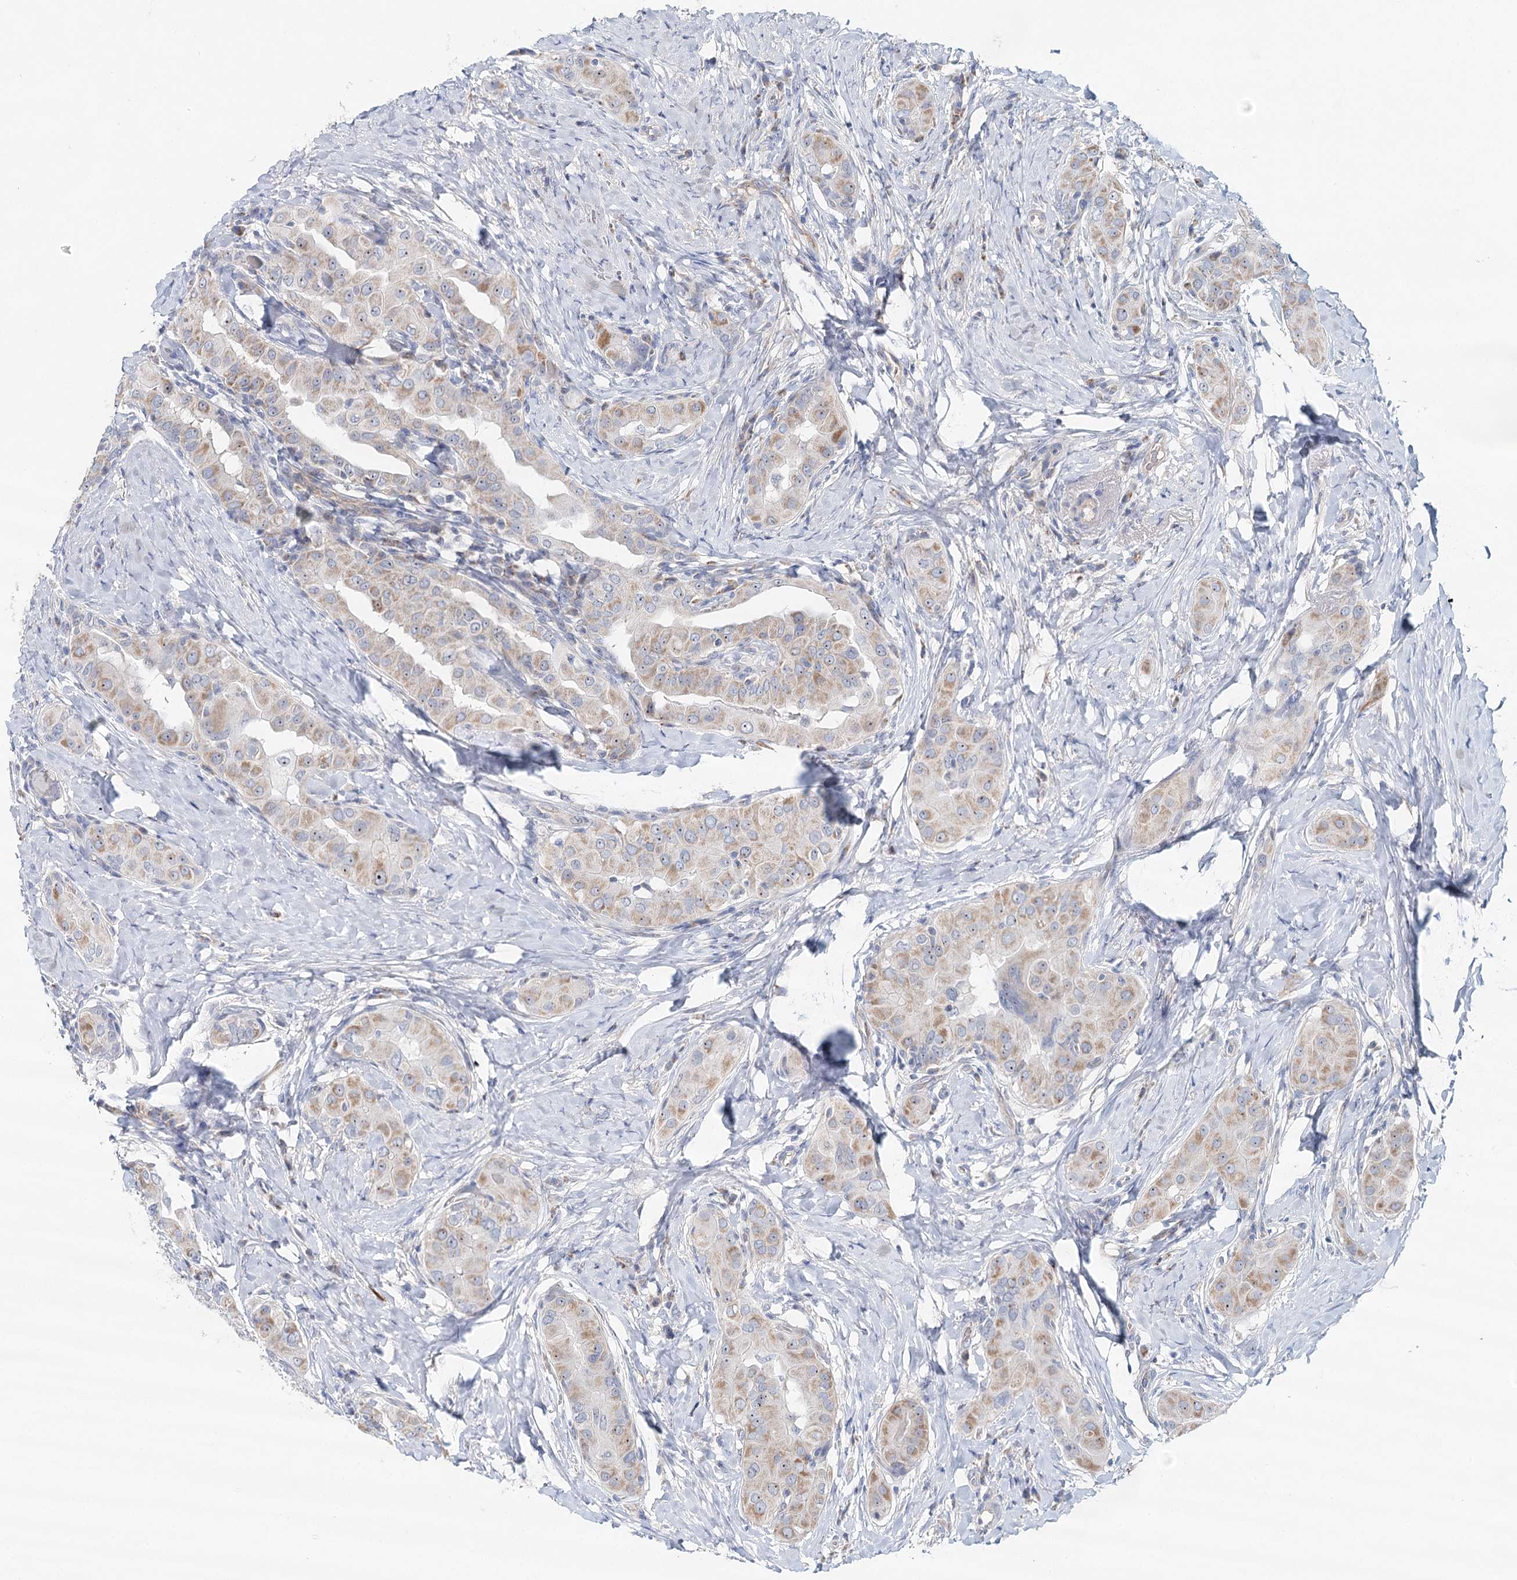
{"staining": {"intensity": "weak", "quantity": ">75%", "location": "cytoplasmic/membranous"}, "tissue": "thyroid cancer", "cell_type": "Tumor cells", "image_type": "cancer", "snomed": [{"axis": "morphology", "description": "Papillary adenocarcinoma, NOS"}, {"axis": "topography", "description": "Thyroid gland"}], "caption": "A high-resolution photomicrograph shows immunohistochemistry staining of thyroid cancer (papillary adenocarcinoma), which displays weak cytoplasmic/membranous staining in about >75% of tumor cells. The staining is performed using DAB (3,3'-diaminobenzidine) brown chromogen to label protein expression. The nuclei are counter-stained blue using hematoxylin.", "gene": "RBM43", "patient": {"sex": "male", "age": 33}}